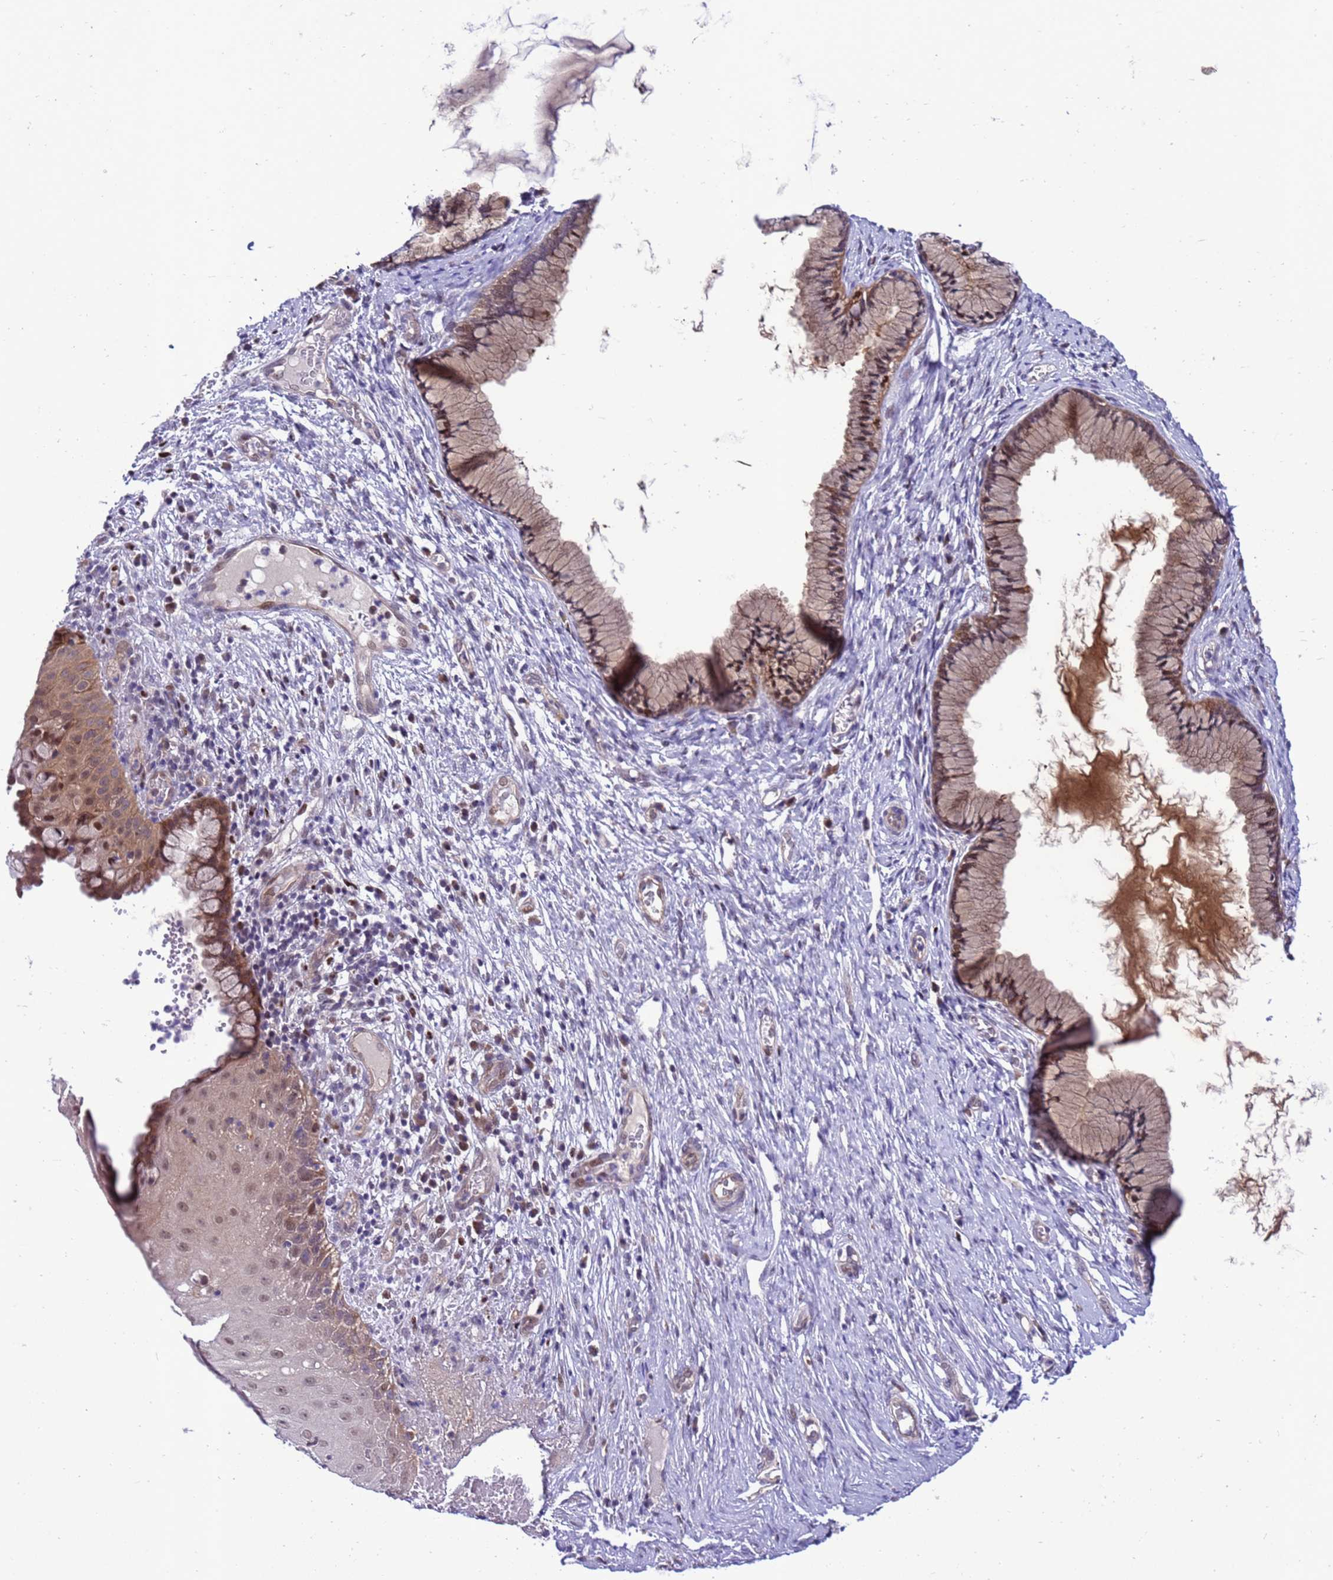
{"staining": {"intensity": "moderate", "quantity": ">75%", "location": "cytoplasmic/membranous,nuclear"}, "tissue": "cervix", "cell_type": "Glandular cells", "image_type": "normal", "snomed": [{"axis": "morphology", "description": "Normal tissue, NOS"}, {"axis": "topography", "description": "Cervix"}], "caption": "A high-resolution image shows immunohistochemistry staining of unremarkable cervix, which shows moderate cytoplasmic/membranous,nuclear positivity in about >75% of glandular cells.", "gene": "RASD1", "patient": {"sex": "female", "age": 42}}